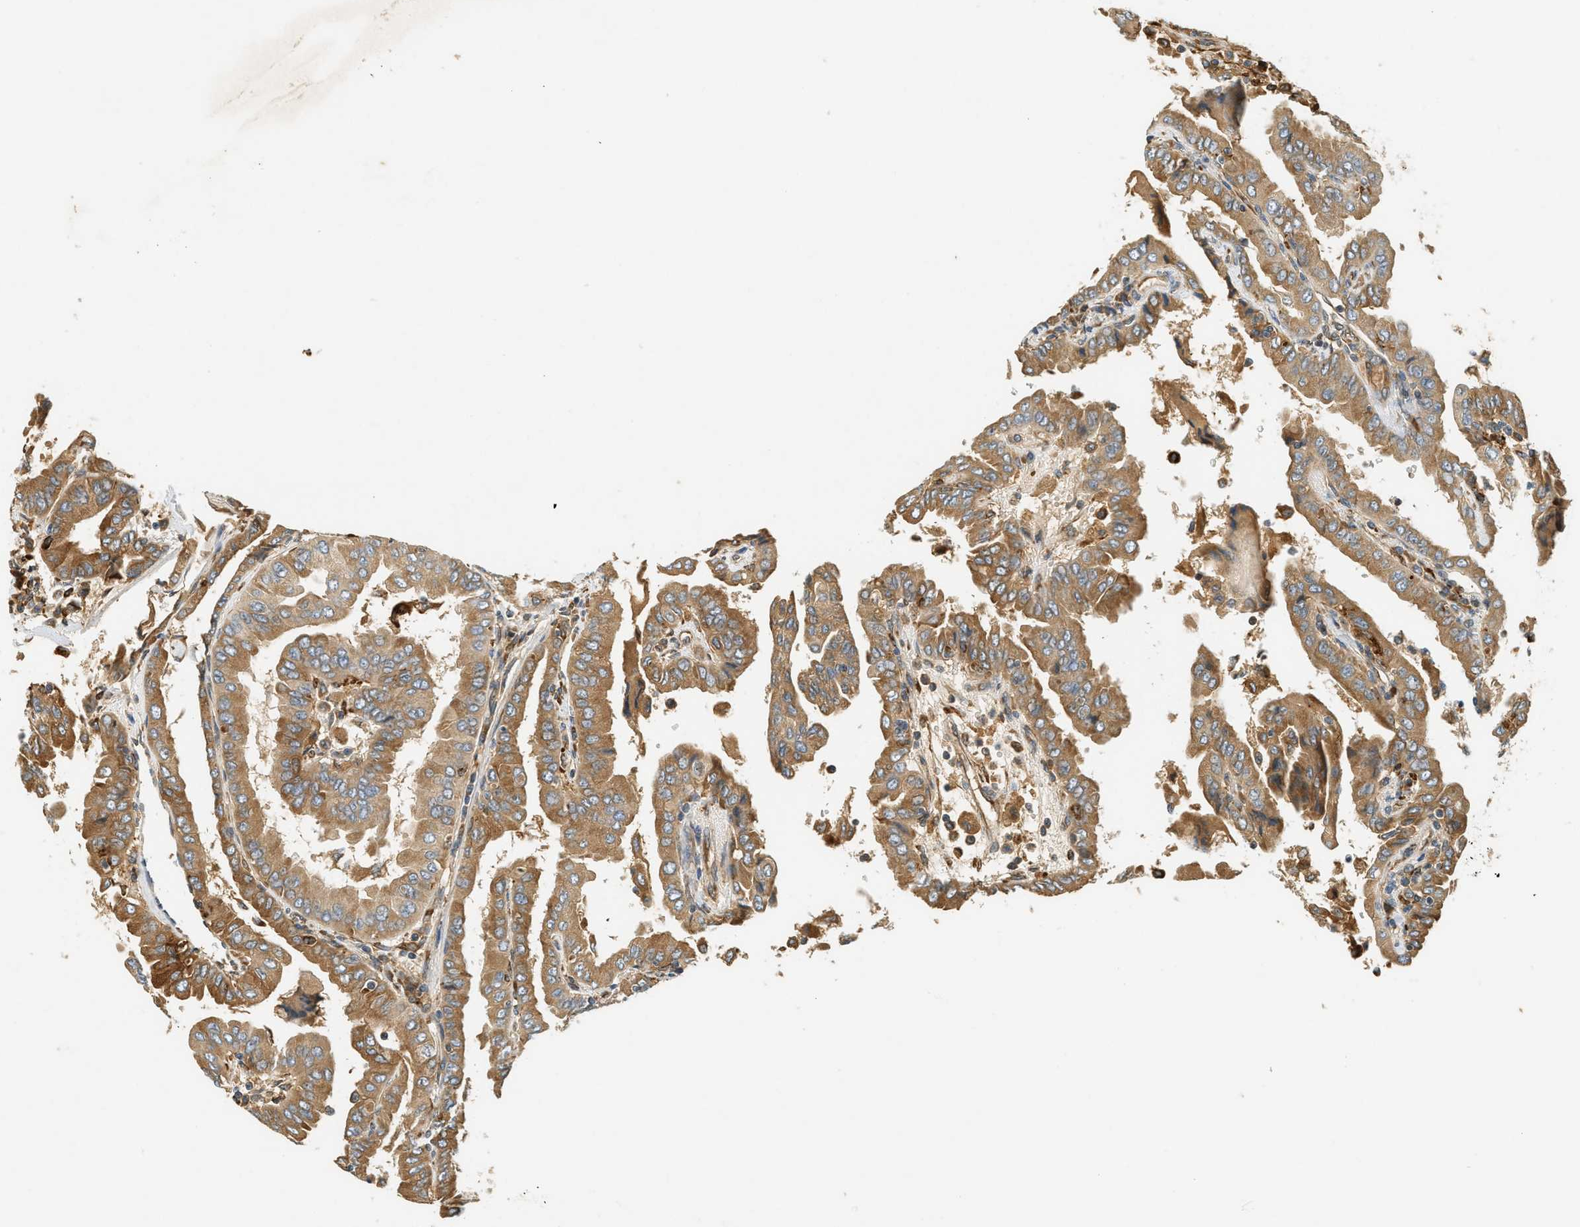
{"staining": {"intensity": "moderate", "quantity": ">75%", "location": "cytoplasmic/membranous"}, "tissue": "thyroid cancer", "cell_type": "Tumor cells", "image_type": "cancer", "snomed": [{"axis": "morphology", "description": "Papillary adenocarcinoma, NOS"}, {"axis": "topography", "description": "Thyroid gland"}], "caption": "Protein staining of thyroid cancer (papillary adenocarcinoma) tissue reveals moderate cytoplasmic/membranous positivity in about >75% of tumor cells.", "gene": "PDK1", "patient": {"sex": "male", "age": 33}}